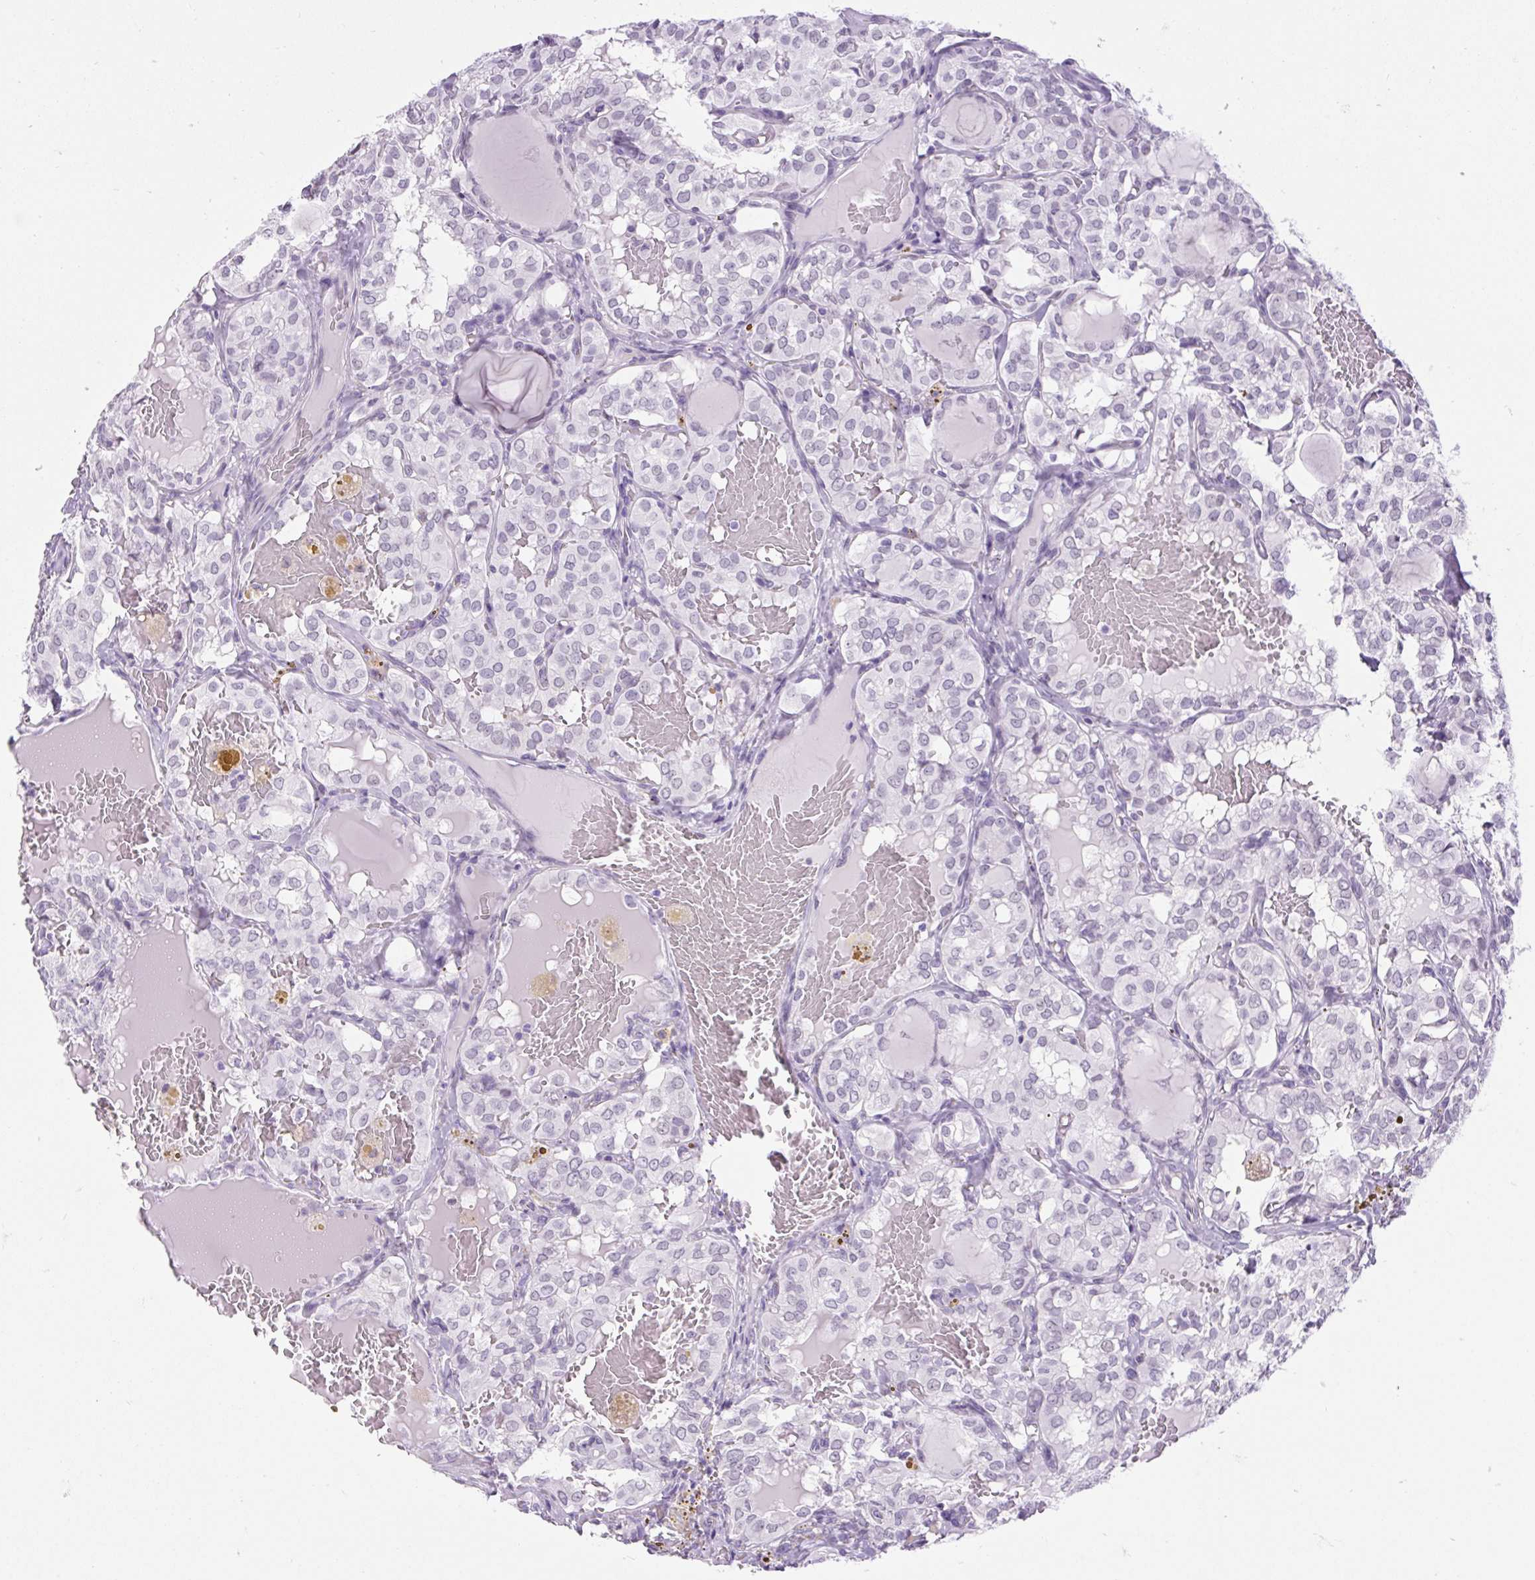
{"staining": {"intensity": "negative", "quantity": "none", "location": "none"}, "tissue": "thyroid cancer", "cell_type": "Tumor cells", "image_type": "cancer", "snomed": [{"axis": "morphology", "description": "Papillary adenocarcinoma, NOS"}, {"axis": "topography", "description": "Thyroid gland"}], "caption": "Tumor cells show no significant positivity in thyroid cancer. The staining was performed using DAB to visualize the protein expression in brown, while the nuclei were stained in blue with hematoxylin (Magnification: 20x).", "gene": "BCAS1", "patient": {"sex": "male", "age": 20}}